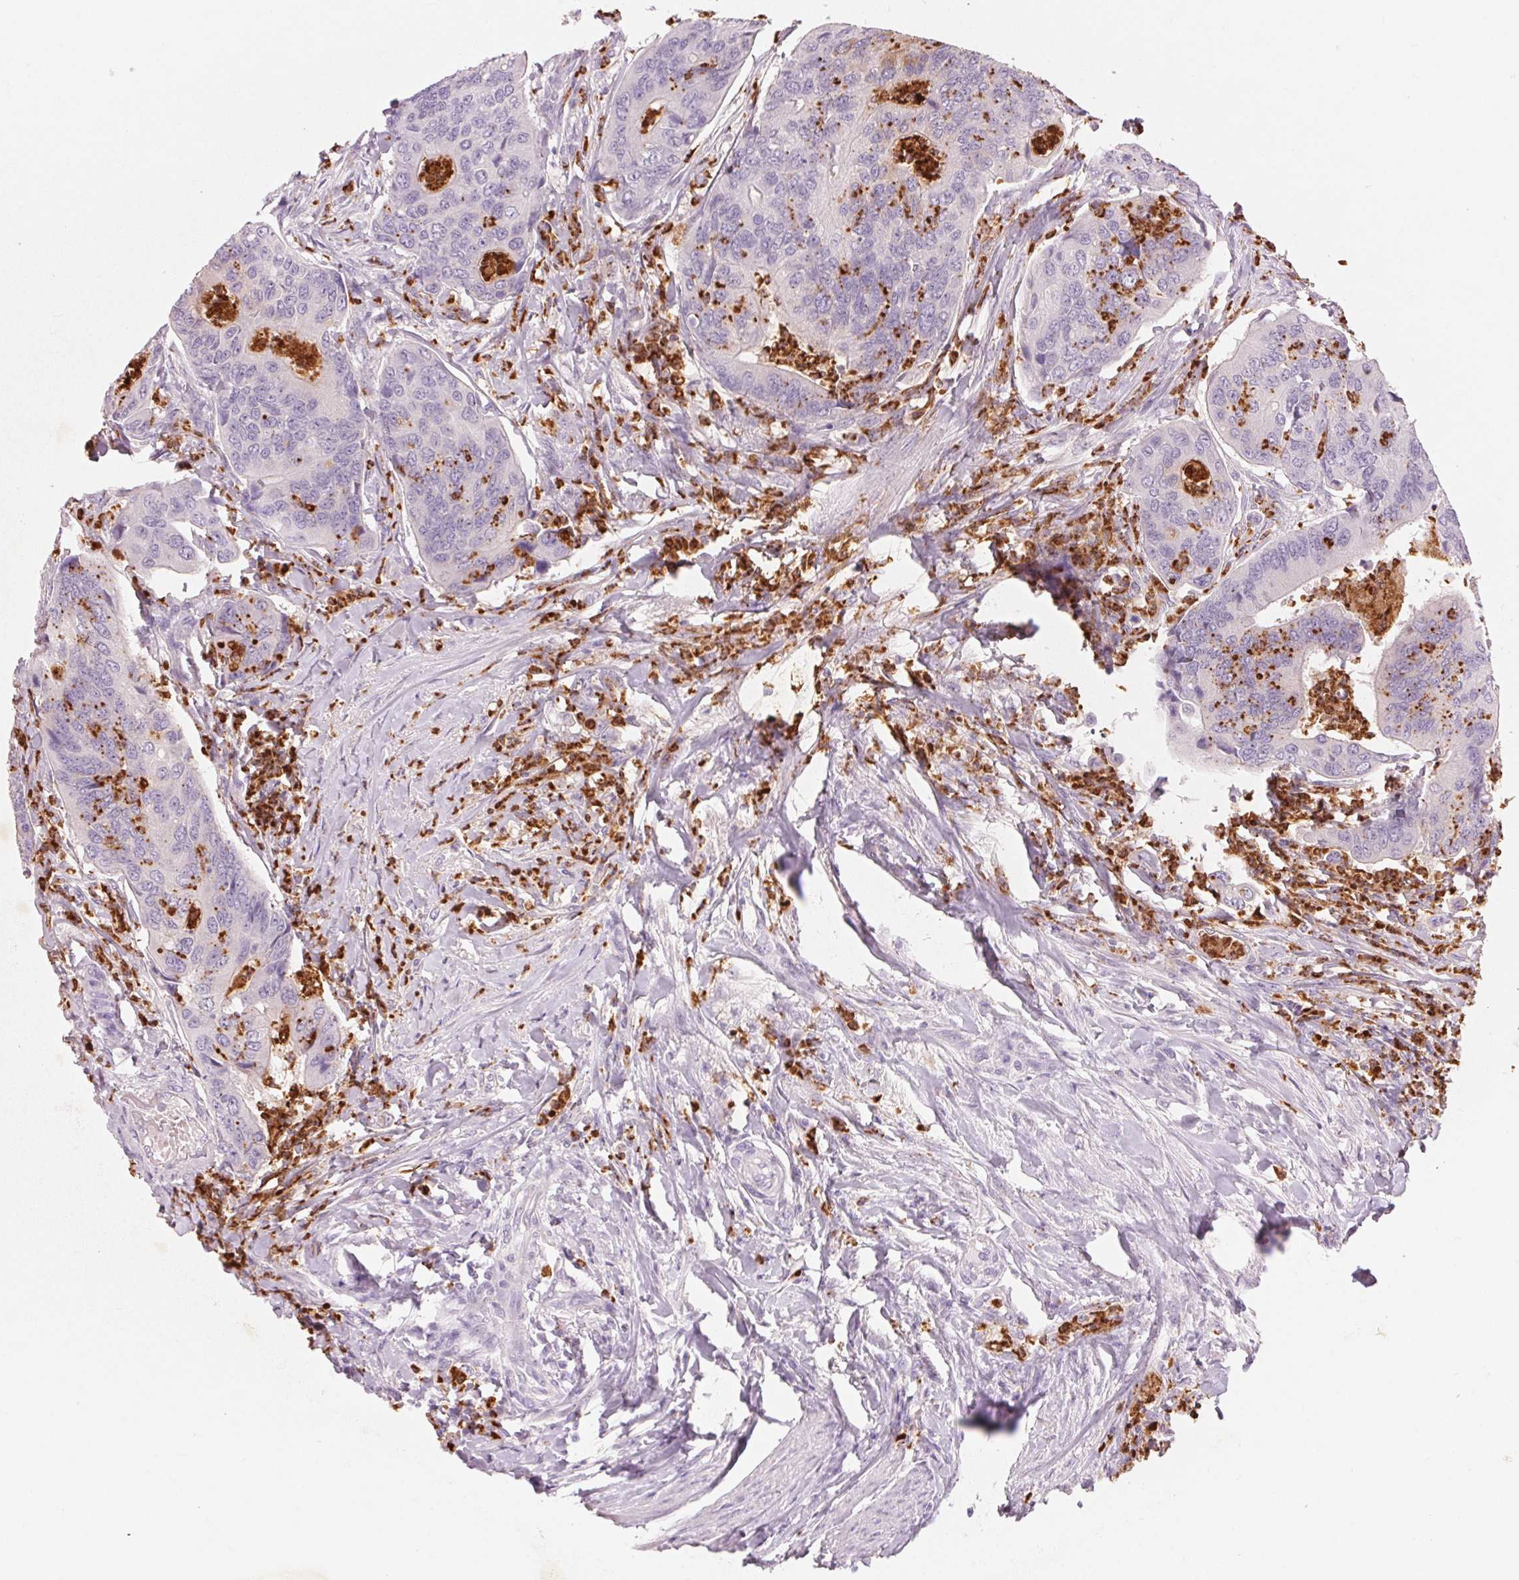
{"staining": {"intensity": "negative", "quantity": "none", "location": "none"}, "tissue": "colorectal cancer", "cell_type": "Tumor cells", "image_type": "cancer", "snomed": [{"axis": "morphology", "description": "Adenocarcinoma, NOS"}, {"axis": "topography", "description": "Colon"}], "caption": "Immunohistochemical staining of colorectal adenocarcinoma demonstrates no significant positivity in tumor cells.", "gene": "KLK7", "patient": {"sex": "female", "age": 67}}